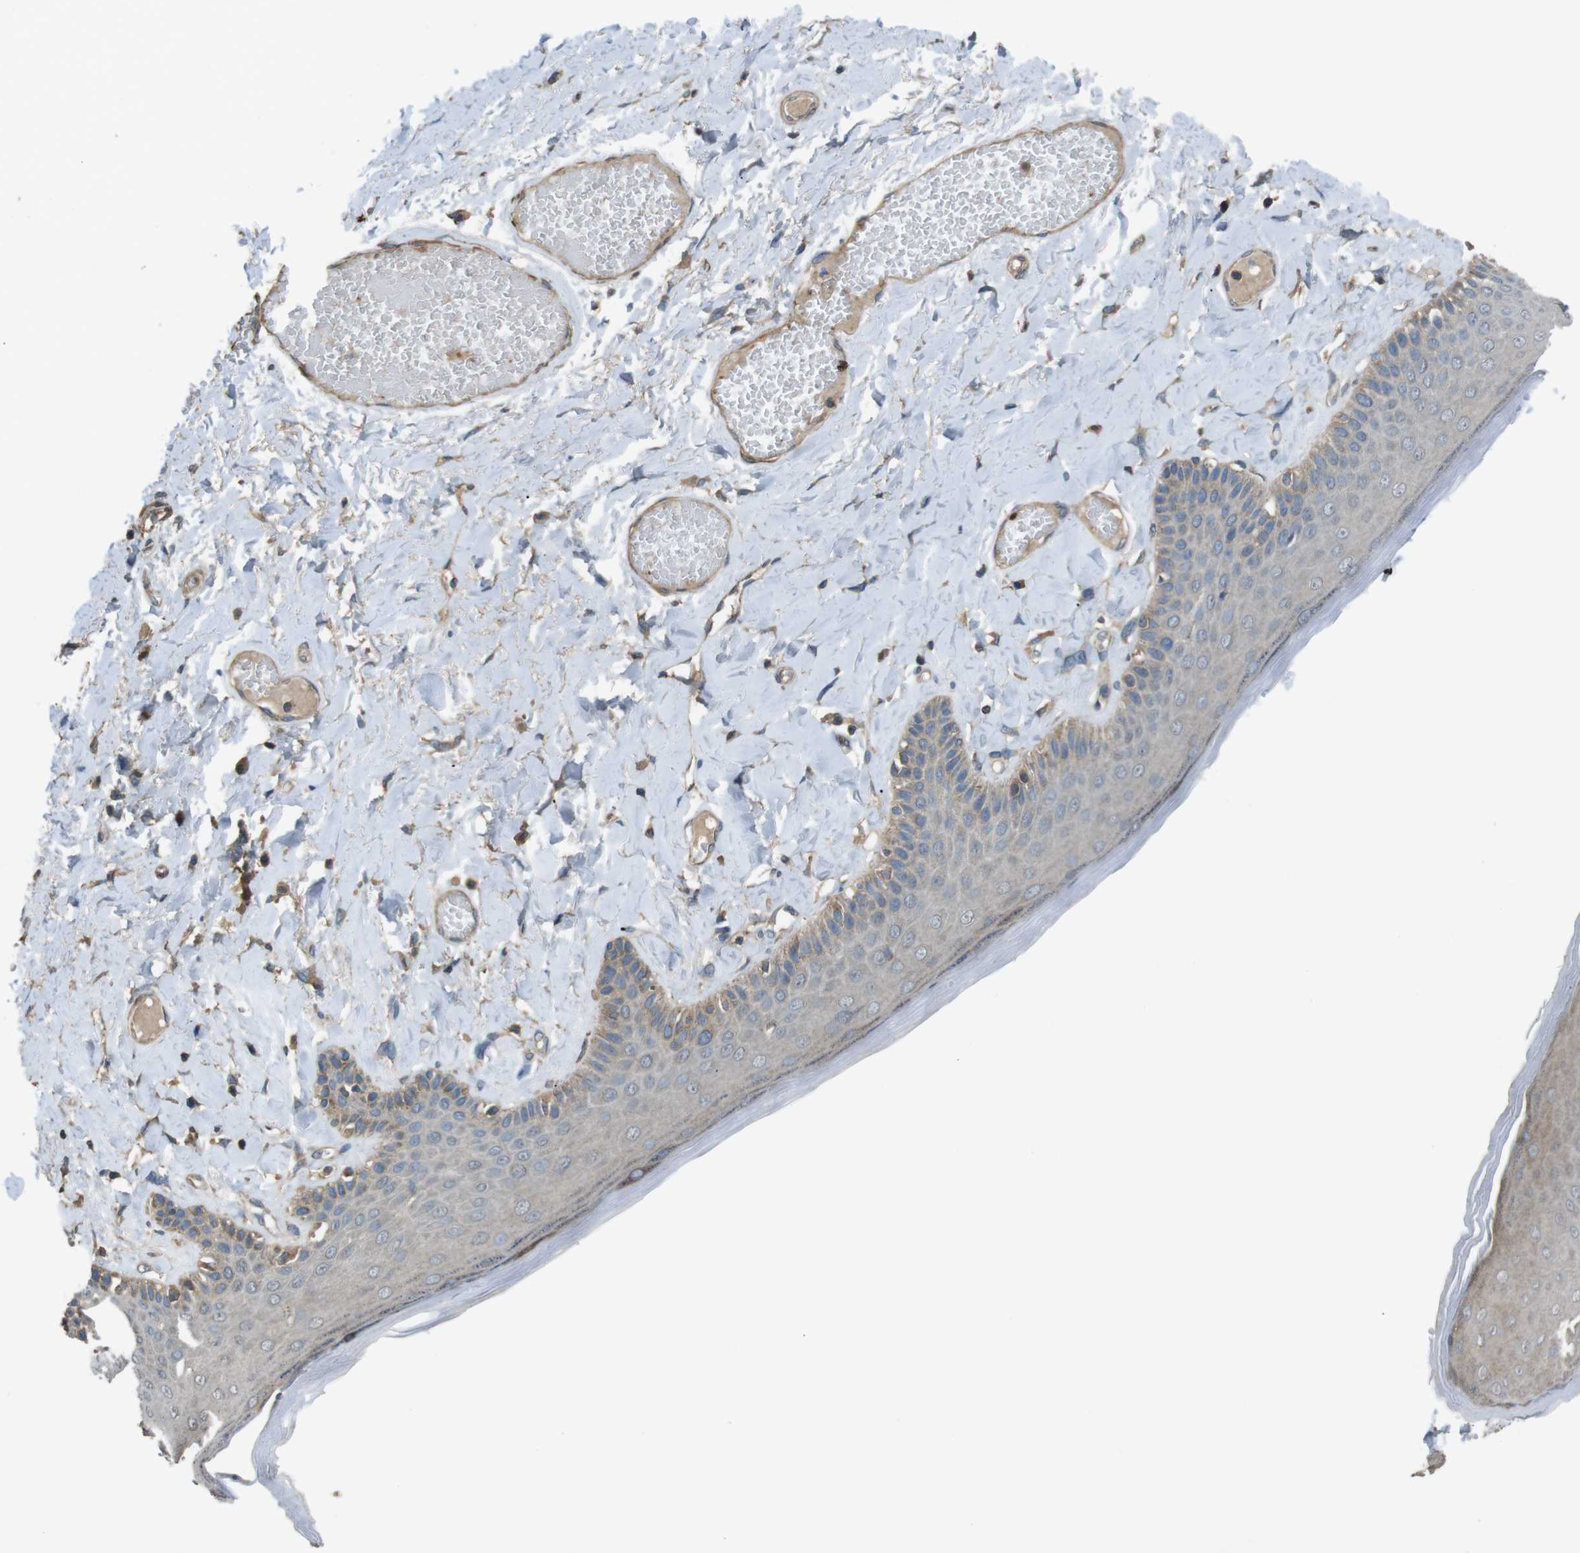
{"staining": {"intensity": "weak", "quantity": "25%-75%", "location": "cytoplasmic/membranous"}, "tissue": "skin", "cell_type": "Epidermal cells", "image_type": "normal", "snomed": [{"axis": "morphology", "description": "Normal tissue, NOS"}, {"axis": "topography", "description": "Anal"}], "caption": "Immunohistochemistry (IHC) of benign human skin demonstrates low levels of weak cytoplasmic/membranous positivity in about 25%-75% of epidermal cells. The protein is stained brown, and the nuclei are stained in blue (DAB IHC with brightfield microscopy, high magnification).", "gene": "FUT2", "patient": {"sex": "male", "age": 69}}